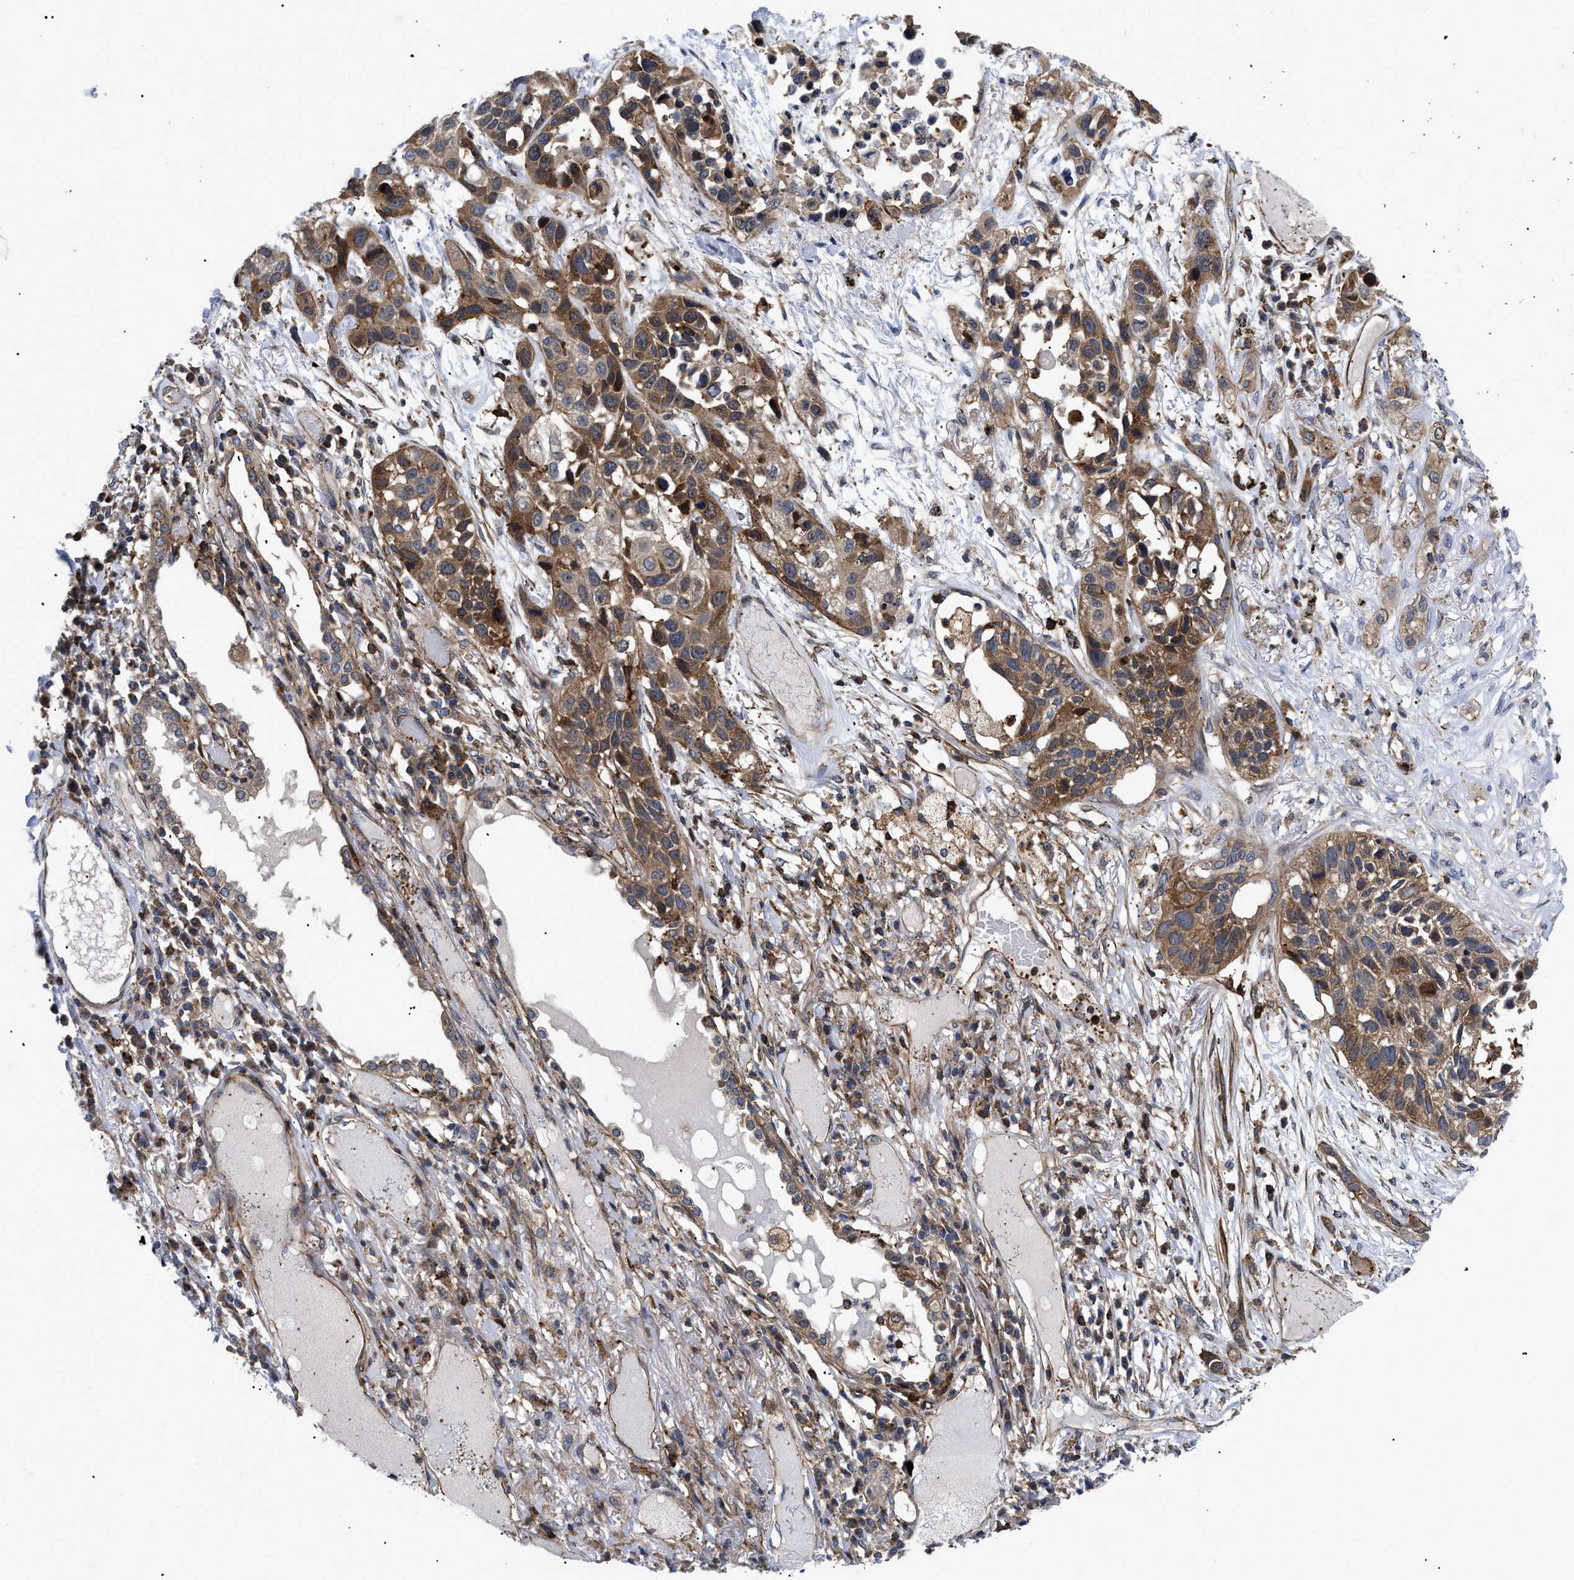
{"staining": {"intensity": "moderate", "quantity": ">75%", "location": "cytoplasmic/membranous"}, "tissue": "lung cancer", "cell_type": "Tumor cells", "image_type": "cancer", "snomed": [{"axis": "morphology", "description": "Squamous cell carcinoma, NOS"}, {"axis": "topography", "description": "Lung"}], "caption": "Immunohistochemistry staining of lung squamous cell carcinoma, which exhibits medium levels of moderate cytoplasmic/membranous expression in about >75% of tumor cells indicating moderate cytoplasmic/membranous protein expression. The staining was performed using DAB (3,3'-diaminobenzidine) (brown) for protein detection and nuclei were counterstained in hematoxylin (blue).", "gene": "SPAST", "patient": {"sex": "male", "age": 71}}